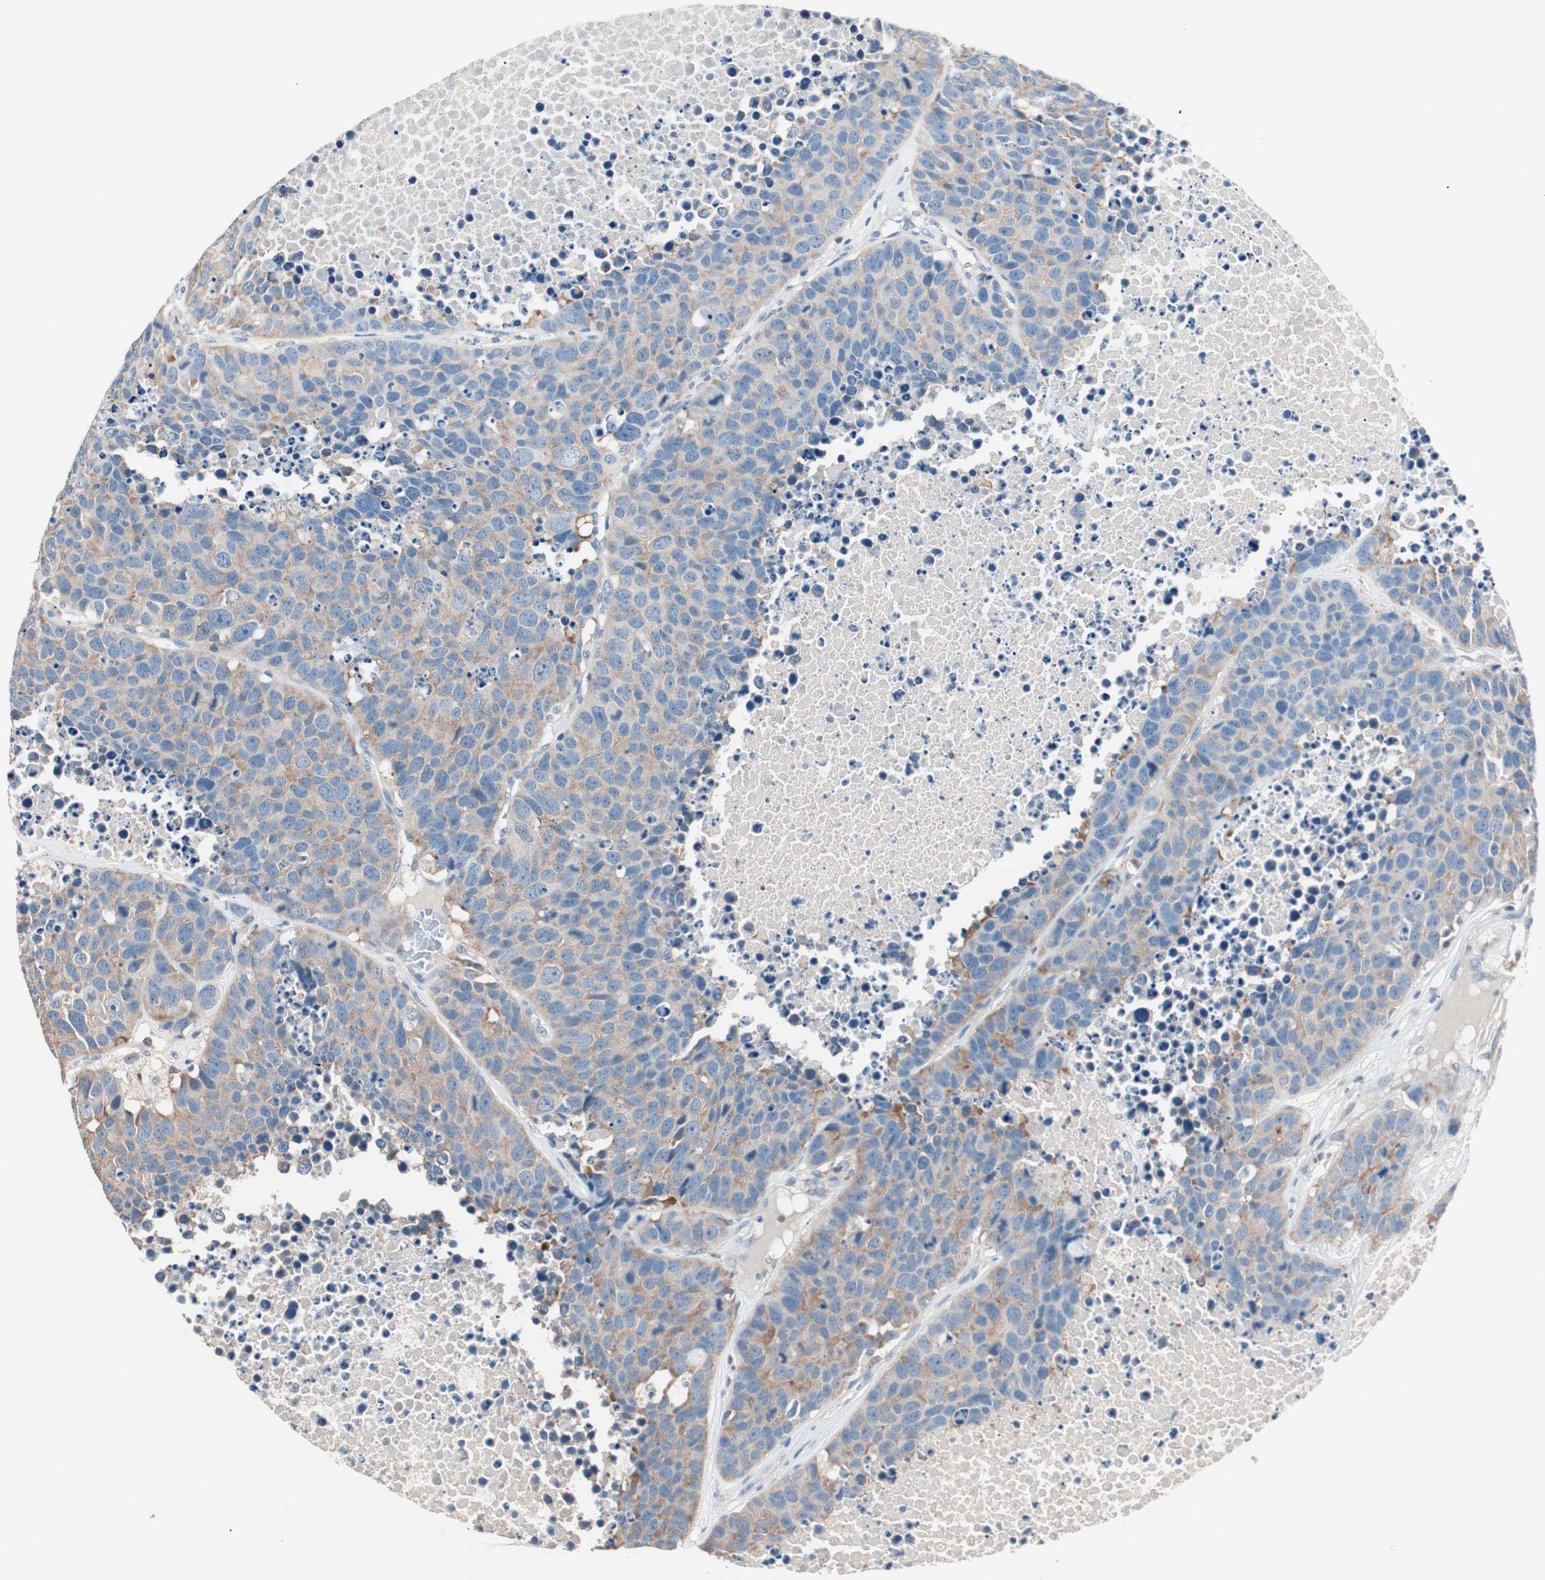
{"staining": {"intensity": "weak", "quantity": "25%-75%", "location": "cytoplasmic/membranous"}, "tissue": "carcinoid", "cell_type": "Tumor cells", "image_type": "cancer", "snomed": [{"axis": "morphology", "description": "Carcinoid, malignant, NOS"}, {"axis": "topography", "description": "Lung"}], "caption": "Immunohistochemistry (IHC) staining of carcinoid, which reveals low levels of weak cytoplasmic/membranous expression in approximately 25%-75% of tumor cells indicating weak cytoplasmic/membranous protein staining. The staining was performed using DAB (3,3'-diaminobenzidine) (brown) for protein detection and nuclei were counterstained in hematoxylin (blue).", "gene": "RAD54B", "patient": {"sex": "male", "age": 60}}